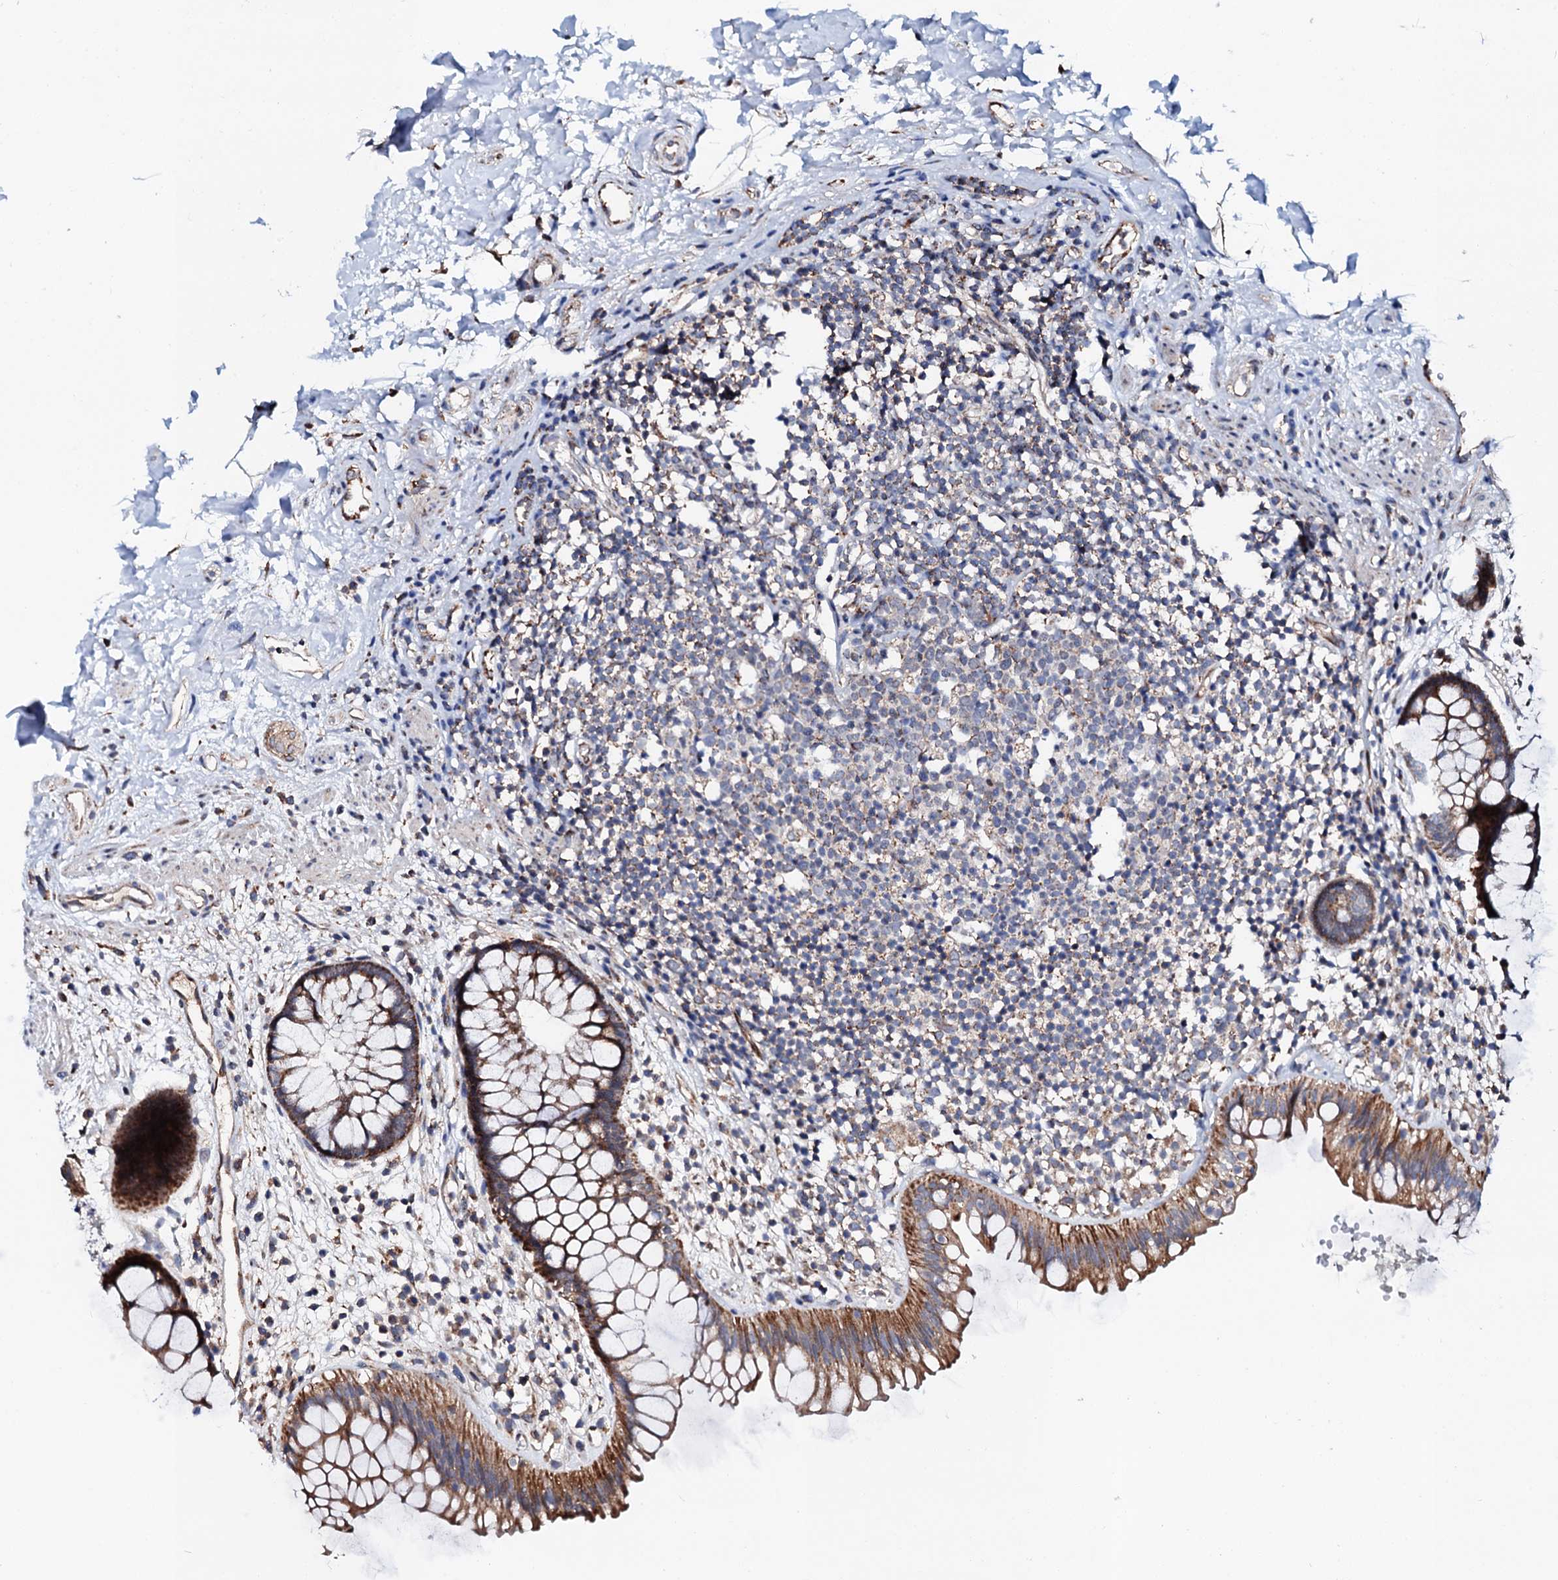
{"staining": {"intensity": "moderate", "quantity": ">75%", "location": "cytoplasmic/membranous"}, "tissue": "rectum", "cell_type": "Glandular cells", "image_type": "normal", "snomed": [{"axis": "morphology", "description": "Normal tissue, NOS"}, {"axis": "topography", "description": "Rectum"}], "caption": "Immunohistochemistry (IHC) photomicrograph of normal rectum stained for a protein (brown), which reveals medium levels of moderate cytoplasmic/membranous staining in about >75% of glandular cells.", "gene": "UBE3C", "patient": {"sex": "male", "age": 51}}